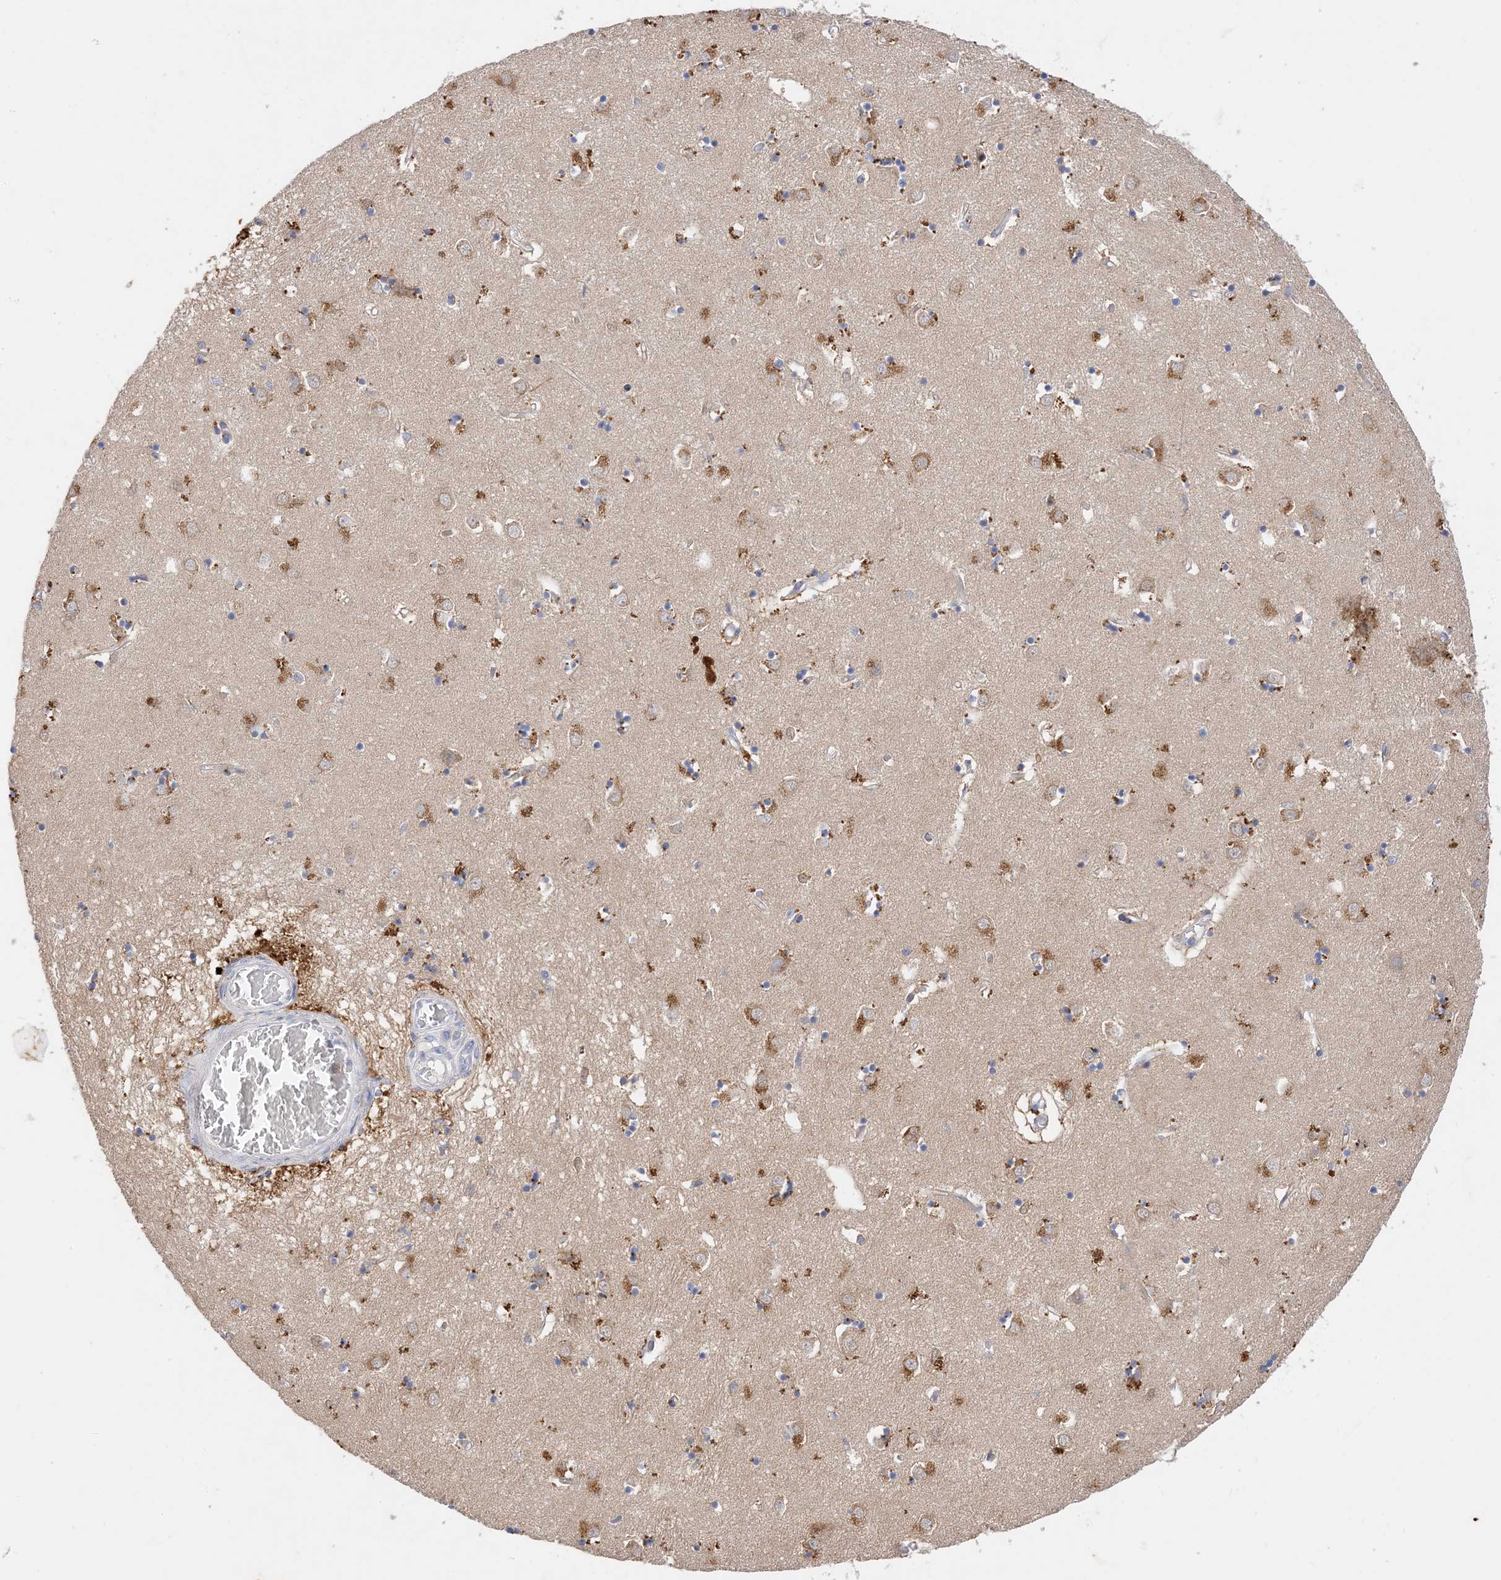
{"staining": {"intensity": "moderate", "quantity": "<25%", "location": "cytoplasmic/membranous"}, "tissue": "caudate", "cell_type": "Glial cells", "image_type": "normal", "snomed": [{"axis": "morphology", "description": "Normal tissue, NOS"}, {"axis": "topography", "description": "Lateral ventricle wall"}], "caption": "This micrograph shows IHC staining of normal human caudate, with low moderate cytoplasmic/membranous staining in approximately <25% of glial cells.", "gene": "ARV1", "patient": {"sex": "male", "age": 70}}